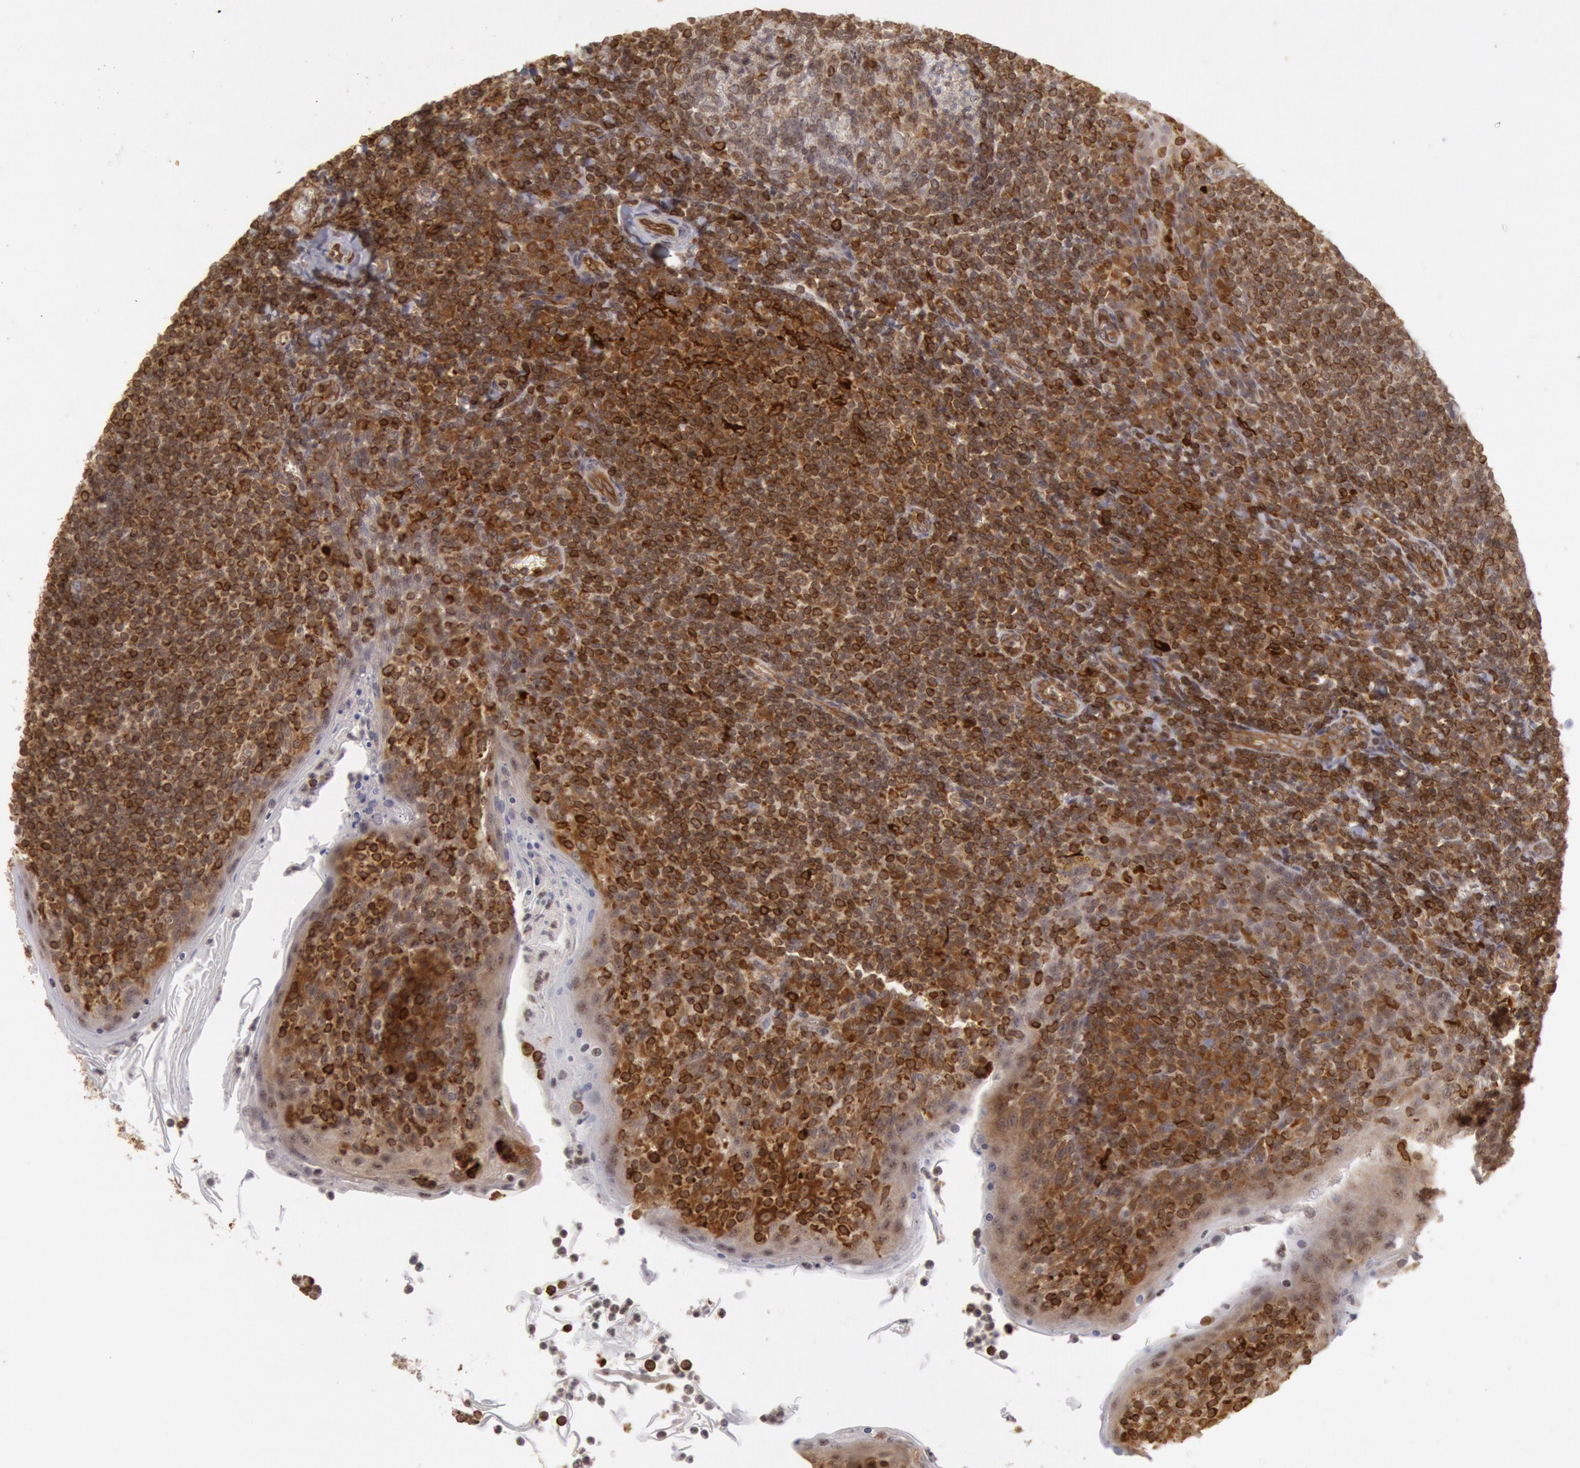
{"staining": {"intensity": "moderate", "quantity": "<25%", "location": "cytoplasmic/membranous"}, "tissue": "tonsil", "cell_type": "Germinal center cells", "image_type": "normal", "snomed": [{"axis": "morphology", "description": "Normal tissue, NOS"}, {"axis": "topography", "description": "Tonsil"}], "caption": "An IHC photomicrograph of unremarkable tissue is shown. Protein staining in brown shows moderate cytoplasmic/membranous positivity in tonsil within germinal center cells.", "gene": "ENSG00000250264", "patient": {"sex": "male", "age": 31}}